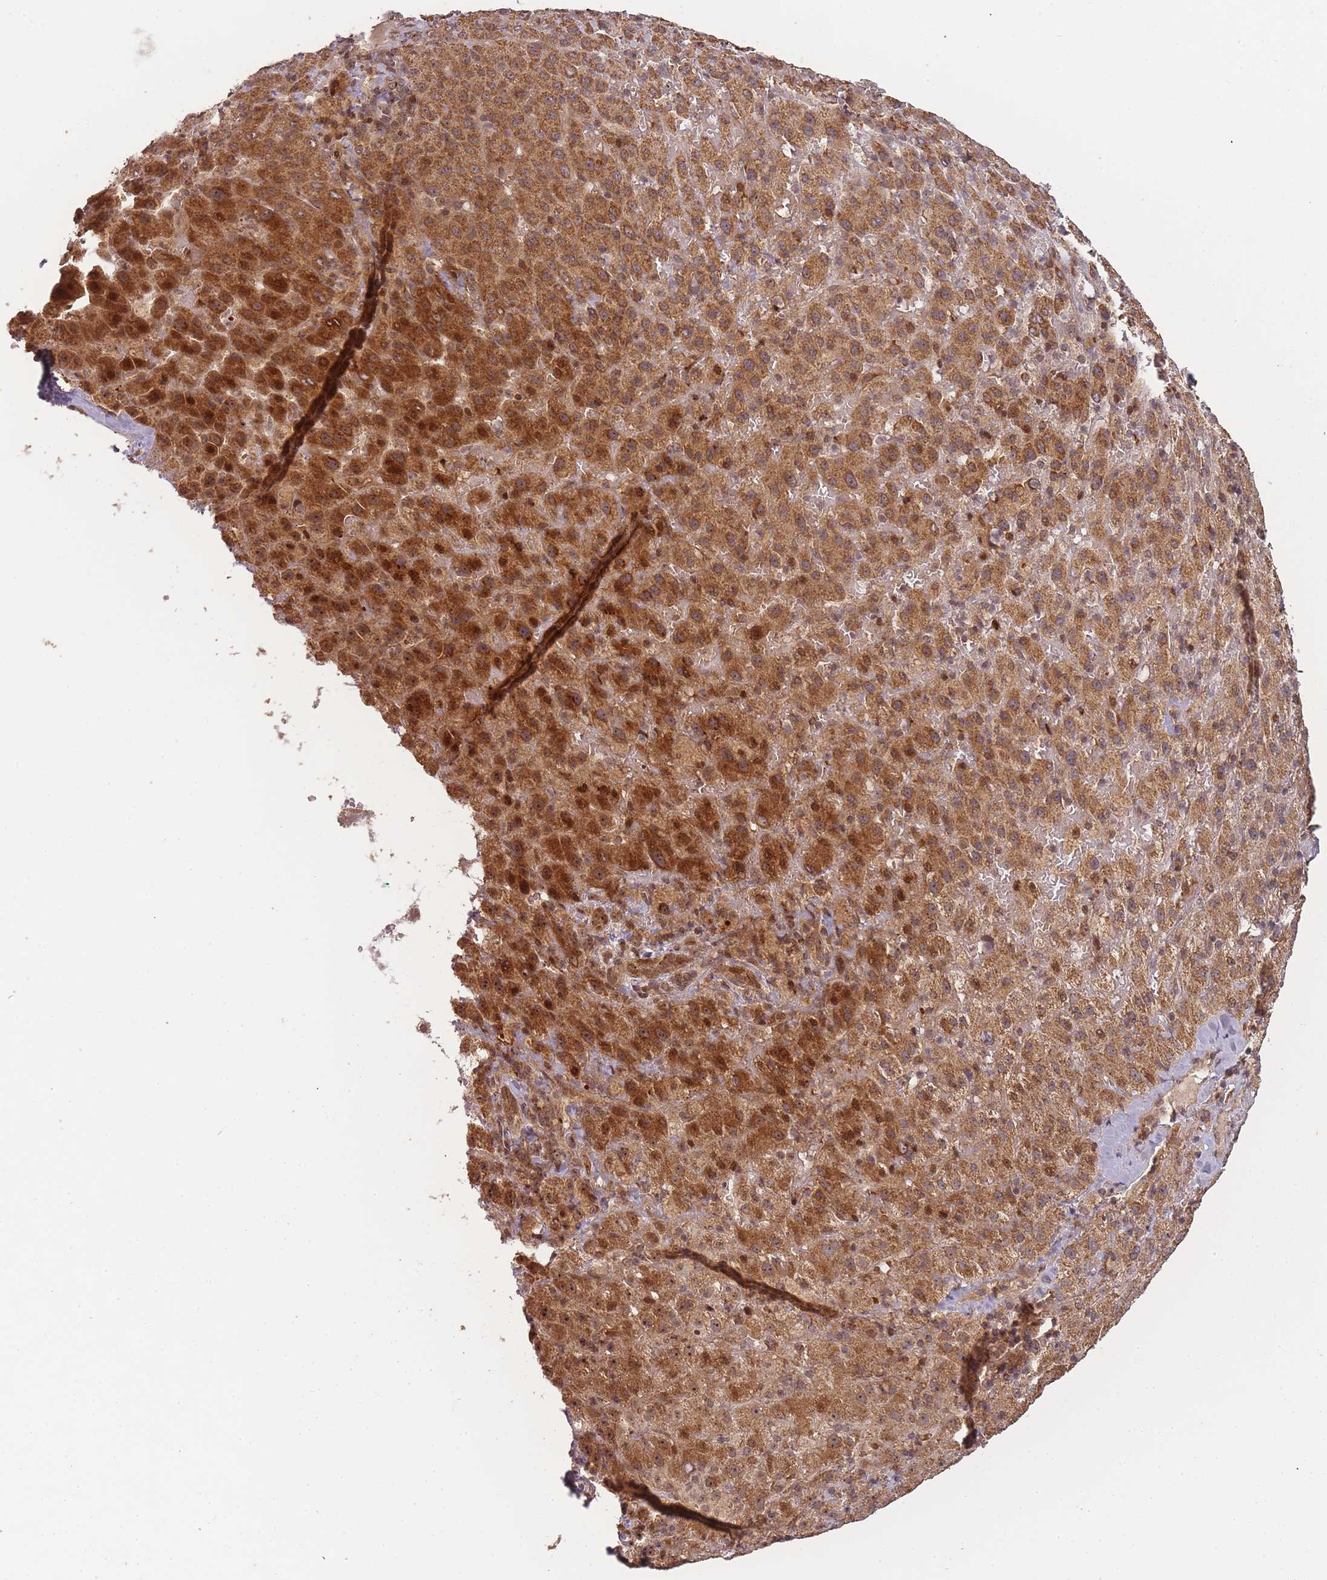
{"staining": {"intensity": "moderate", "quantity": ">75%", "location": "cytoplasmic/membranous"}, "tissue": "liver cancer", "cell_type": "Tumor cells", "image_type": "cancer", "snomed": [{"axis": "morphology", "description": "Carcinoma, Hepatocellular, NOS"}, {"axis": "topography", "description": "Liver"}], "caption": "Hepatocellular carcinoma (liver) stained with DAB immunohistochemistry (IHC) demonstrates medium levels of moderate cytoplasmic/membranous staining in approximately >75% of tumor cells. The protein is shown in brown color, while the nuclei are stained blue.", "gene": "ZNF497", "patient": {"sex": "female", "age": 58}}